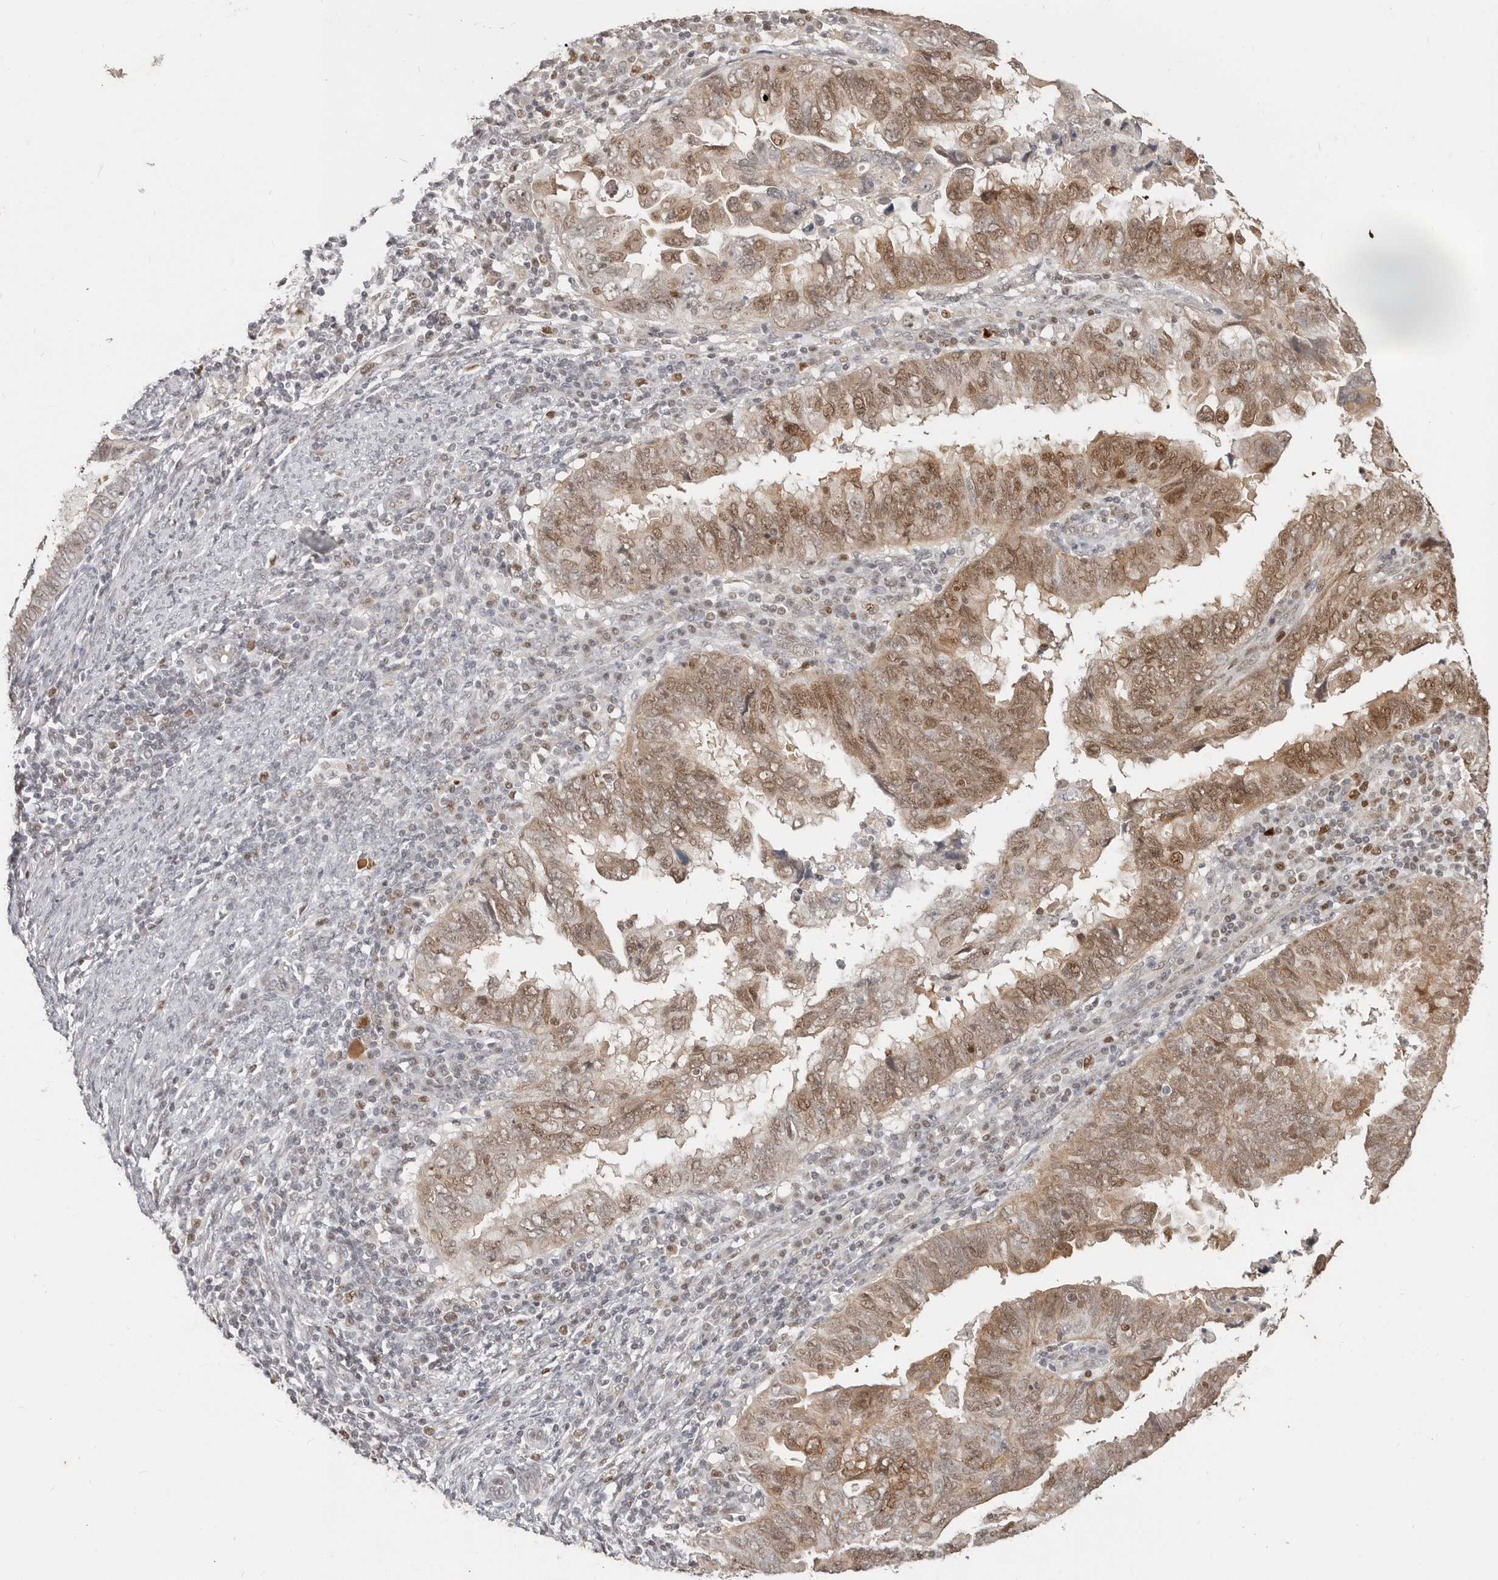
{"staining": {"intensity": "moderate", "quantity": ">75%", "location": "cytoplasmic/membranous,nuclear"}, "tissue": "endometrial cancer", "cell_type": "Tumor cells", "image_type": "cancer", "snomed": [{"axis": "morphology", "description": "Adenocarcinoma, NOS"}, {"axis": "topography", "description": "Uterus"}], "caption": "A medium amount of moderate cytoplasmic/membranous and nuclear expression is appreciated in about >75% of tumor cells in endometrial adenocarcinoma tissue. (Stains: DAB (3,3'-diaminobenzidine) in brown, nuclei in blue, Microscopy: brightfield microscopy at high magnification).", "gene": "RFC2", "patient": {"sex": "female", "age": 77}}